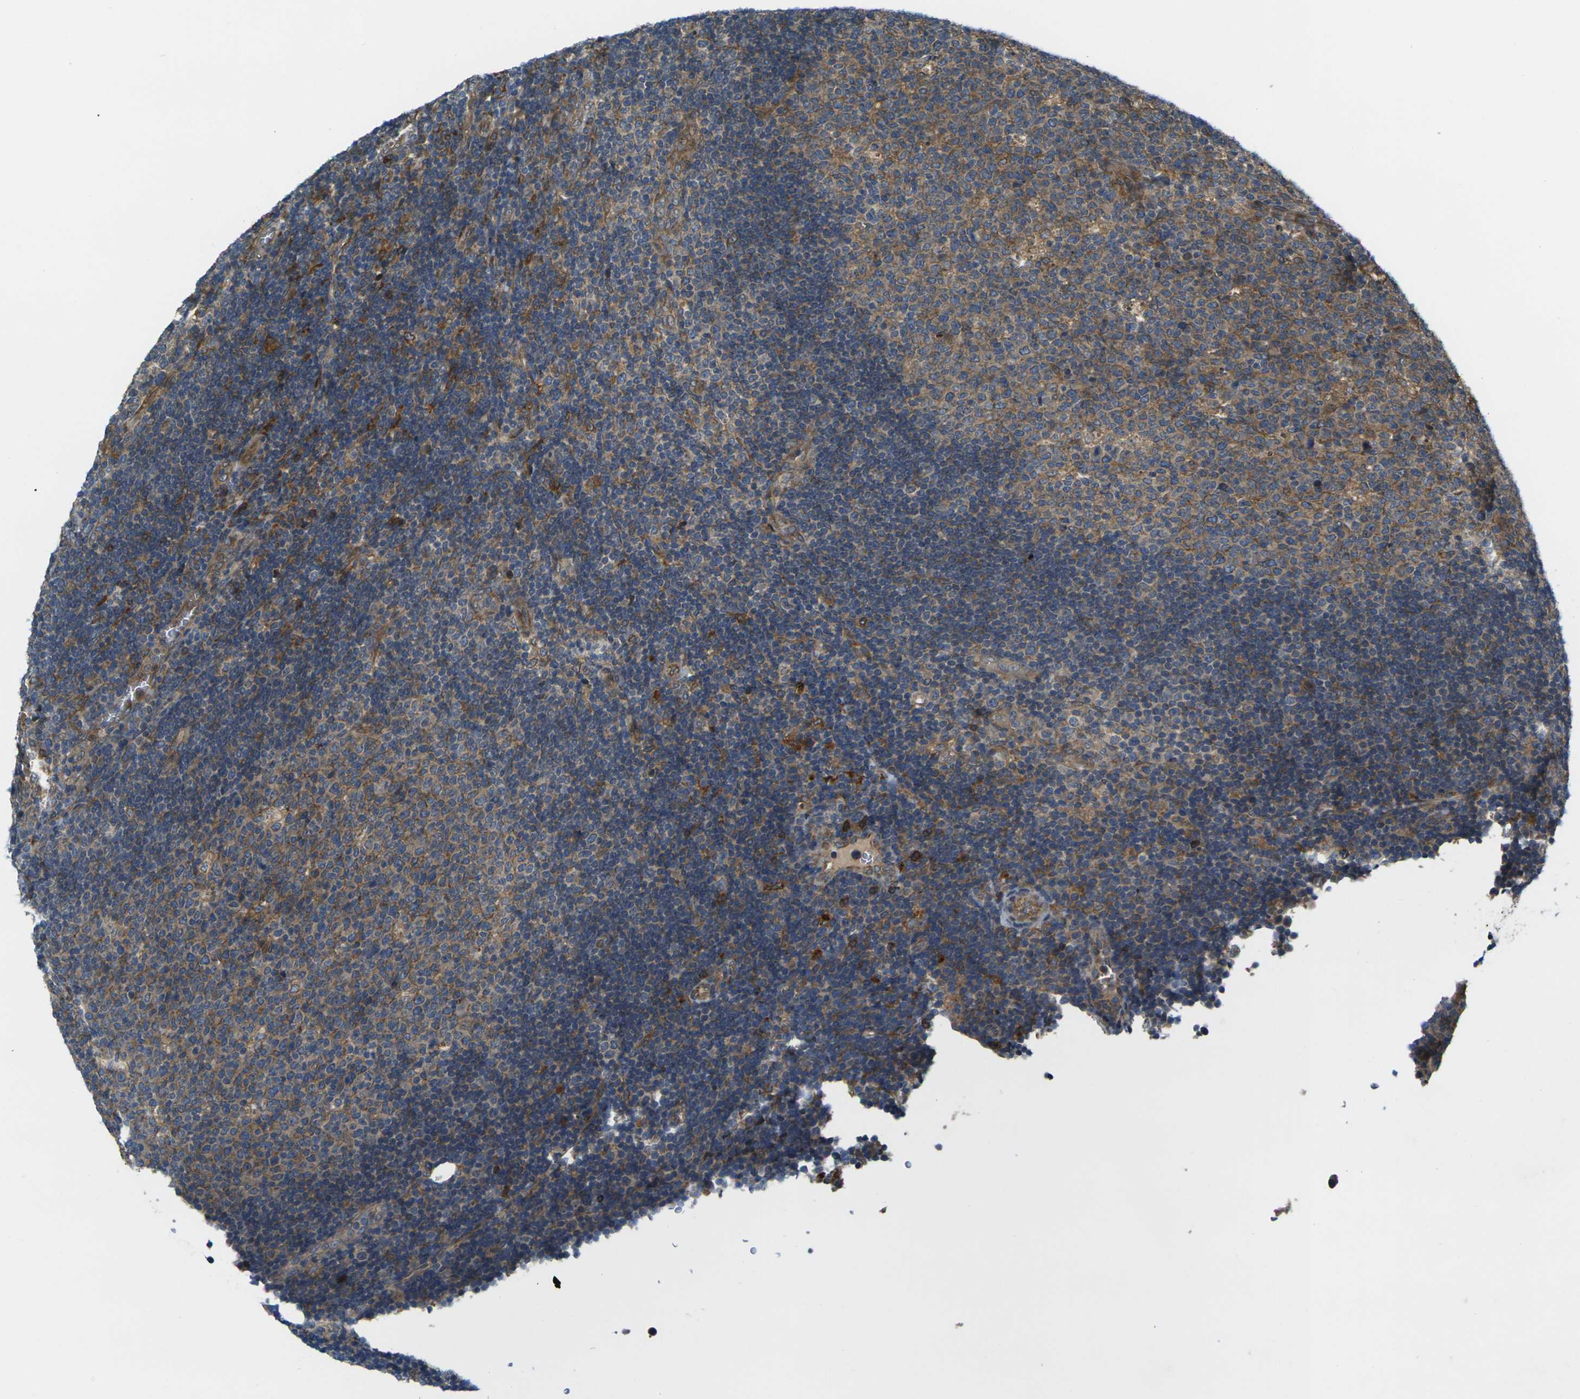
{"staining": {"intensity": "moderate", "quantity": "25%-75%", "location": "cytoplasmic/membranous"}, "tissue": "lymph node", "cell_type": "Germinal center cells", "image_type": "normal", "snomed": [{"axis": "morphology", "description": "Normal tissue, NOS"}, {"axis": "topography", "description": "Lymph node"}, {"axis": "topography", "description": "Salivary gland"}], "caption": "This micrograph exhibits unremarkable lymph node stained with immunohistochemistry to label a protein in brown. The cytoplasmic/membranous of germinal center cells show moderate positivity for the protein. Nuclei are counter-stained blue.", "gene": "FZD1", "patient": {"sex": "male", "age": 8}}